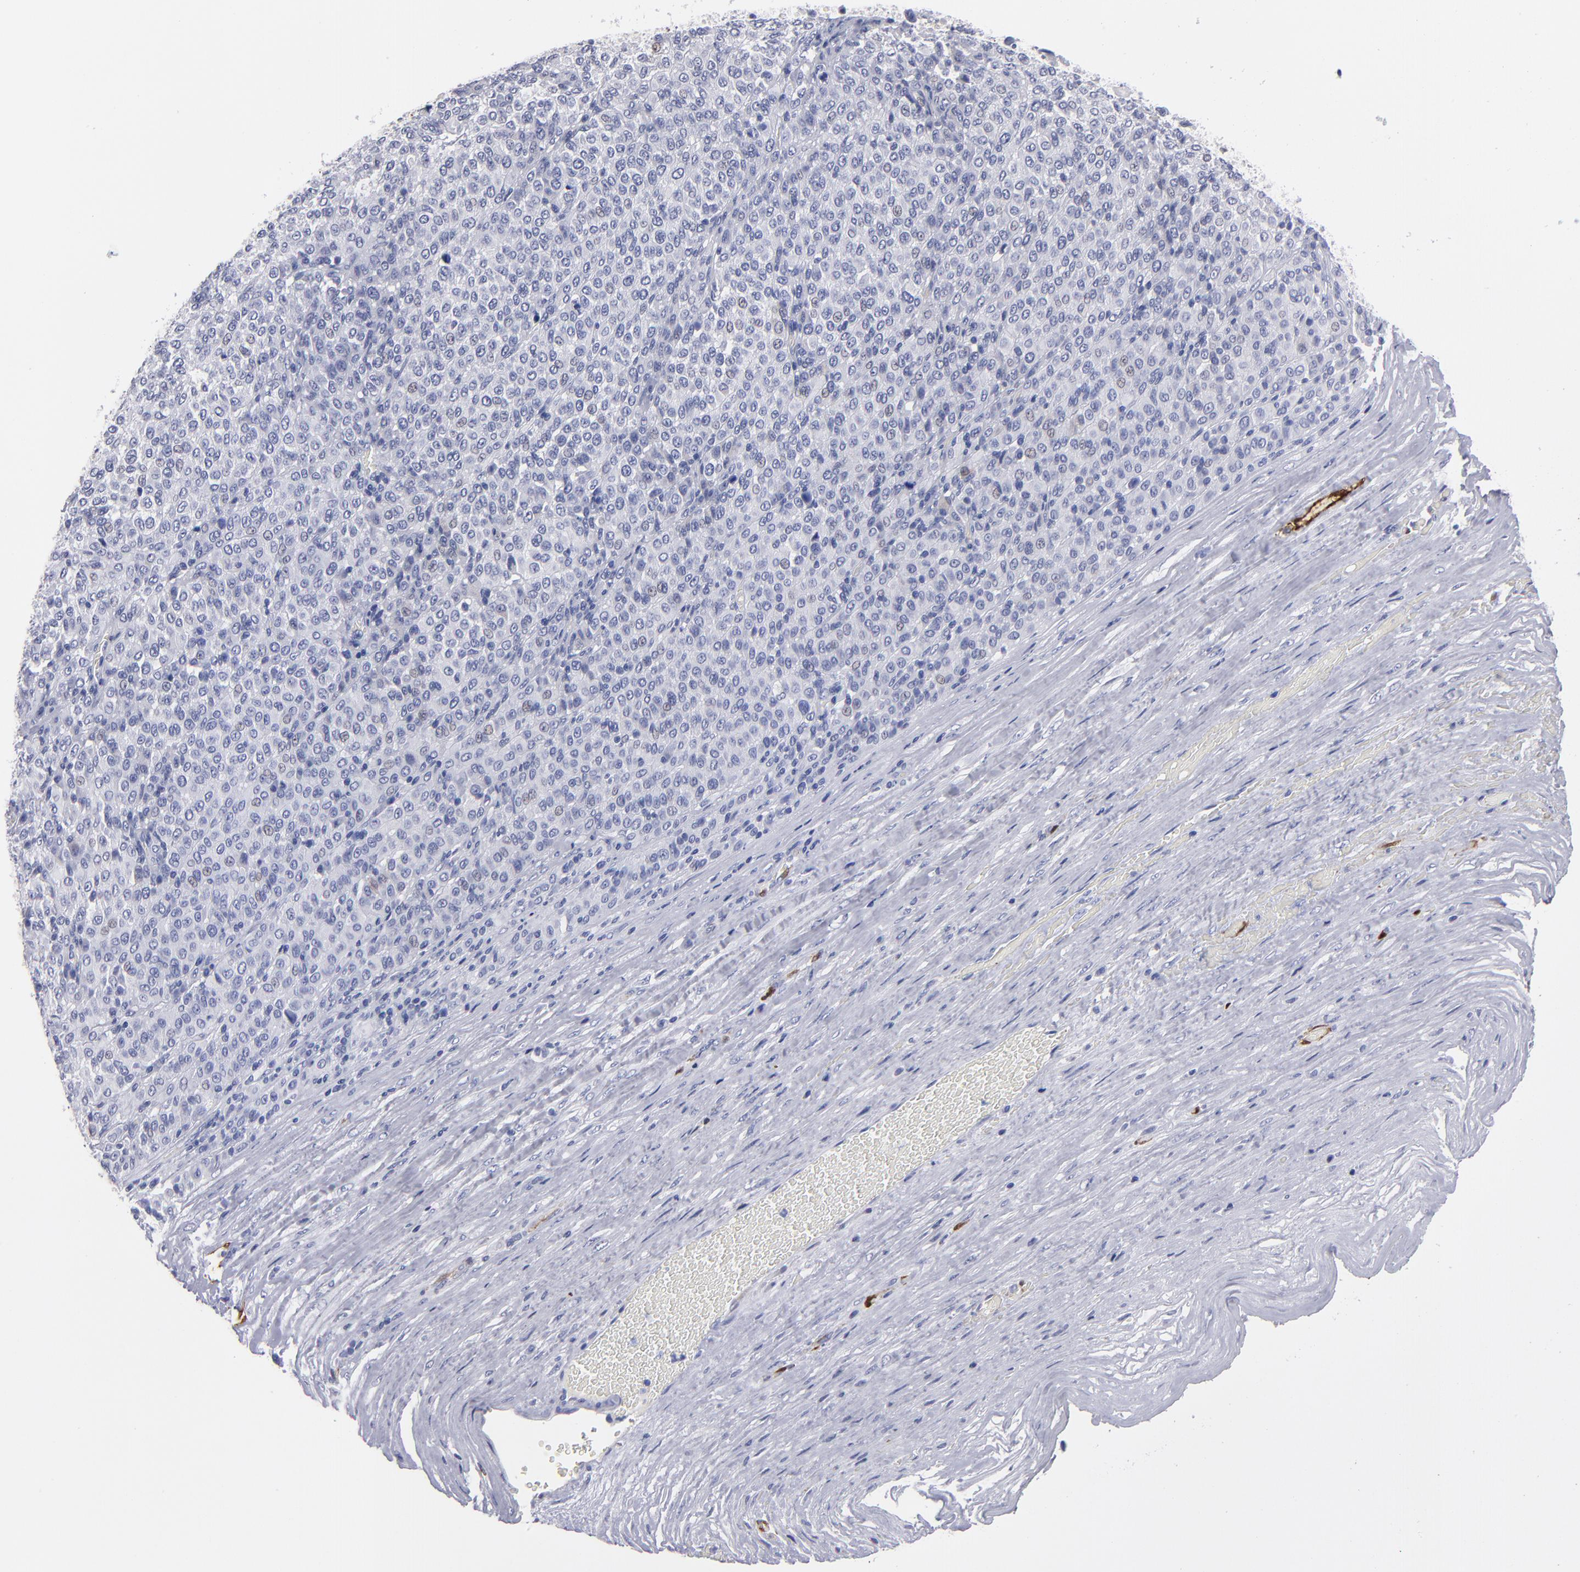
{"staining": {"intensity": "negative", "quantity": "none", "location": "none"}, "tissue": "melanoma", "cell_type": "Tumor cells", "image_type": "cancer", "snomed": [{"axis": "morphology", "description": "Malignant melanoma, Metastatic site"}, {"axis": "topography", "description": "Pancreas"}], "caption": "A histopathology image of human melanoma is negative for staining in tumor cells.", "gene": "FABP4", "patient": {"sex": "female", "age": 30}}